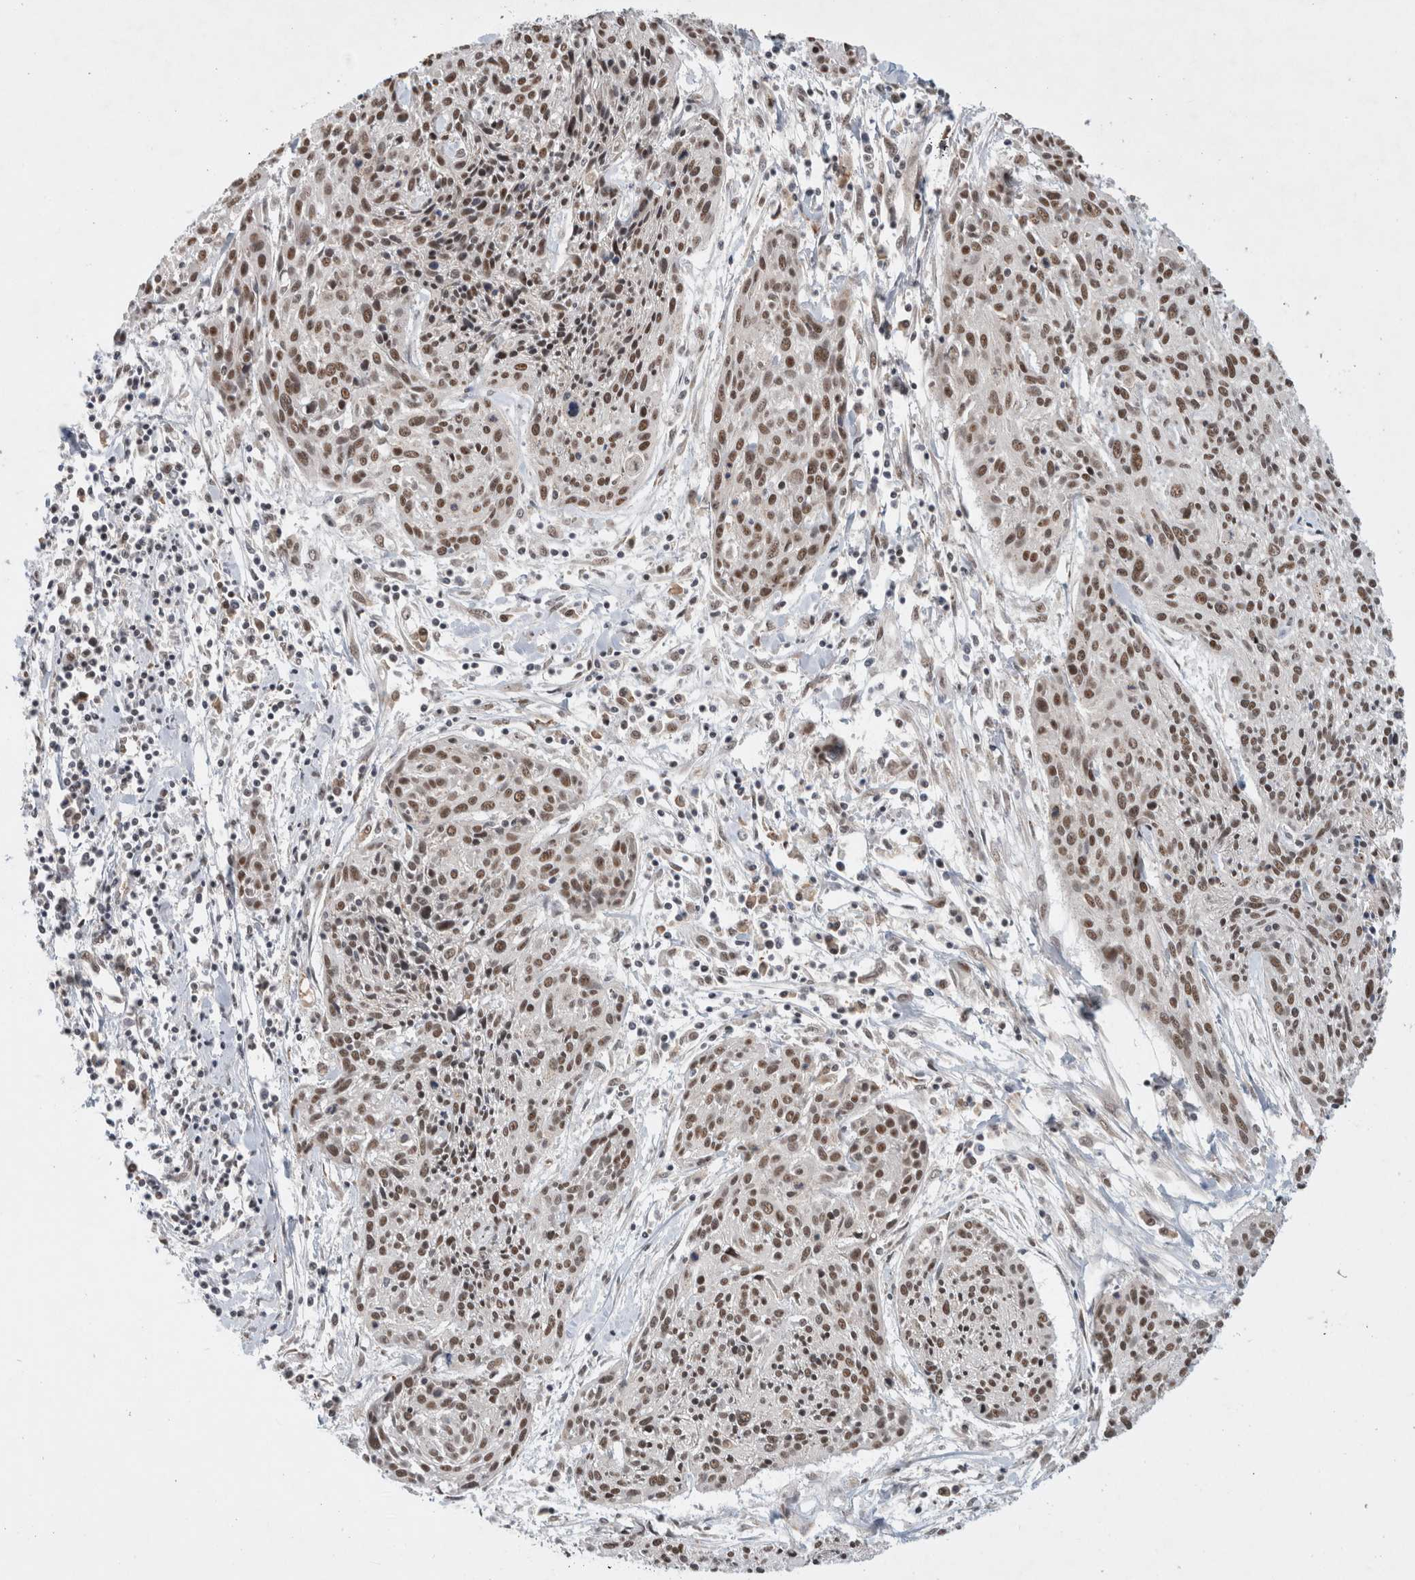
{"staining": {"intensity": "moderate", "quantity": ">75%", "location": "nuclear"}, "tissue": "cervical cancer", "cell_type": "Tumor cells", "image_type": "cancer", "snomed": [{"axis": "morphology", "description": "Squamous cell carcinoma, NOS"}, {"axis": "topography", "description": "Cervix"}], "caption": "Immunohistochemical staining of cervical squamous cell carcinoma exhibits moderate nuclear protein expression in about >75% of tumor cells.", "gene": "NCAPG2", "patient": {"sex": "female", "age": 51}}